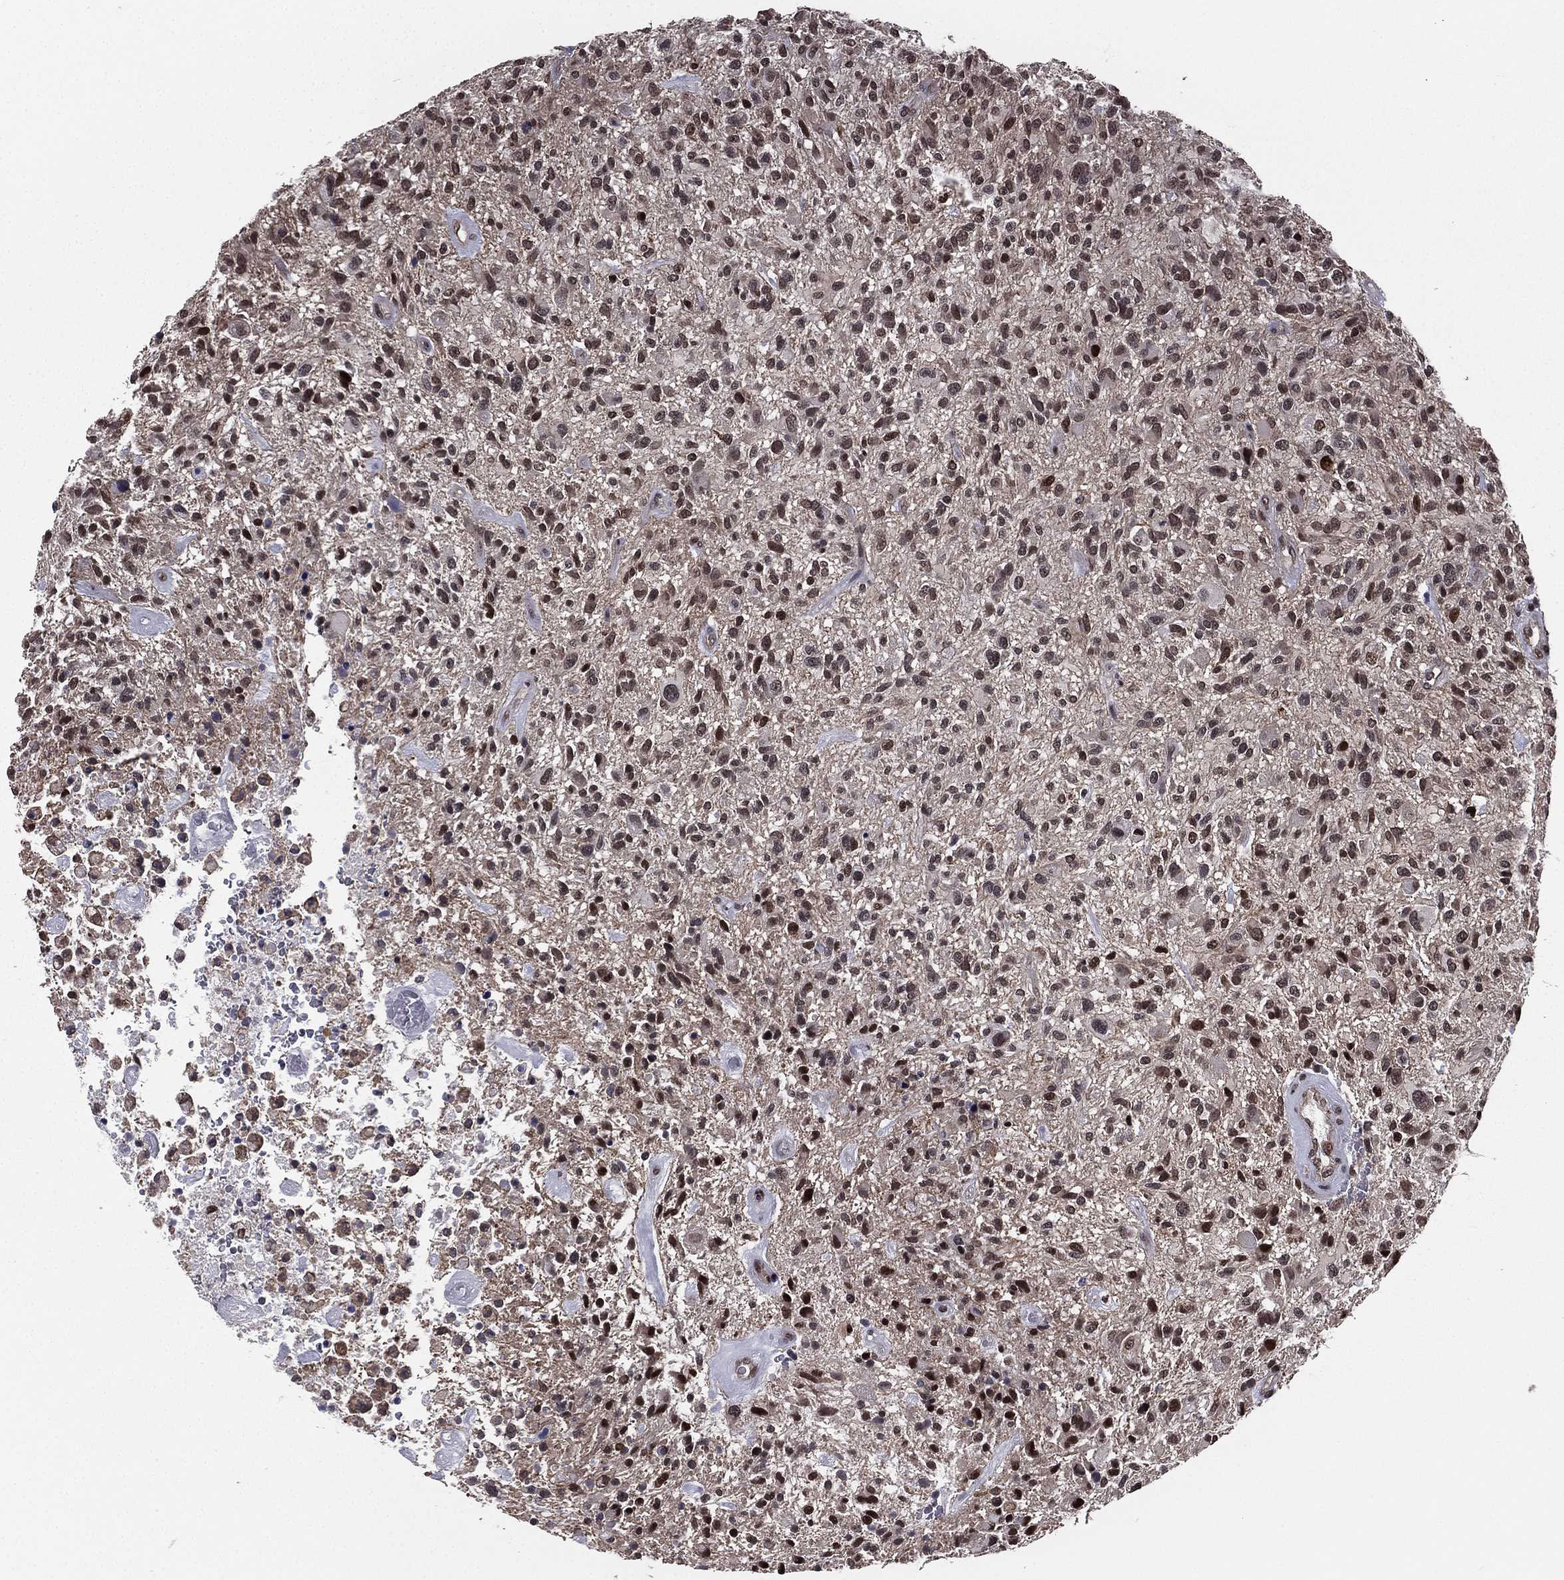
{"staining": {"intensity": "strong", "quantity": "<25%", "location": "nuclear"}, "tissue": "glioma", "cell_type": "Tumor cells", "image_type": "cancer", "snomed": [{"axis": "morphology", "description": "Glioma, malignant, High grade"}, {"axis": "topography", "description": "Brain"}], "caption": "Immunohistochemical staining of malignant glioma (high-grade) reveals strong nuclear protein expression in about <25% of tumor cells.", "gene": "RARB", "patient": {"sex": "male", "age": 47}}